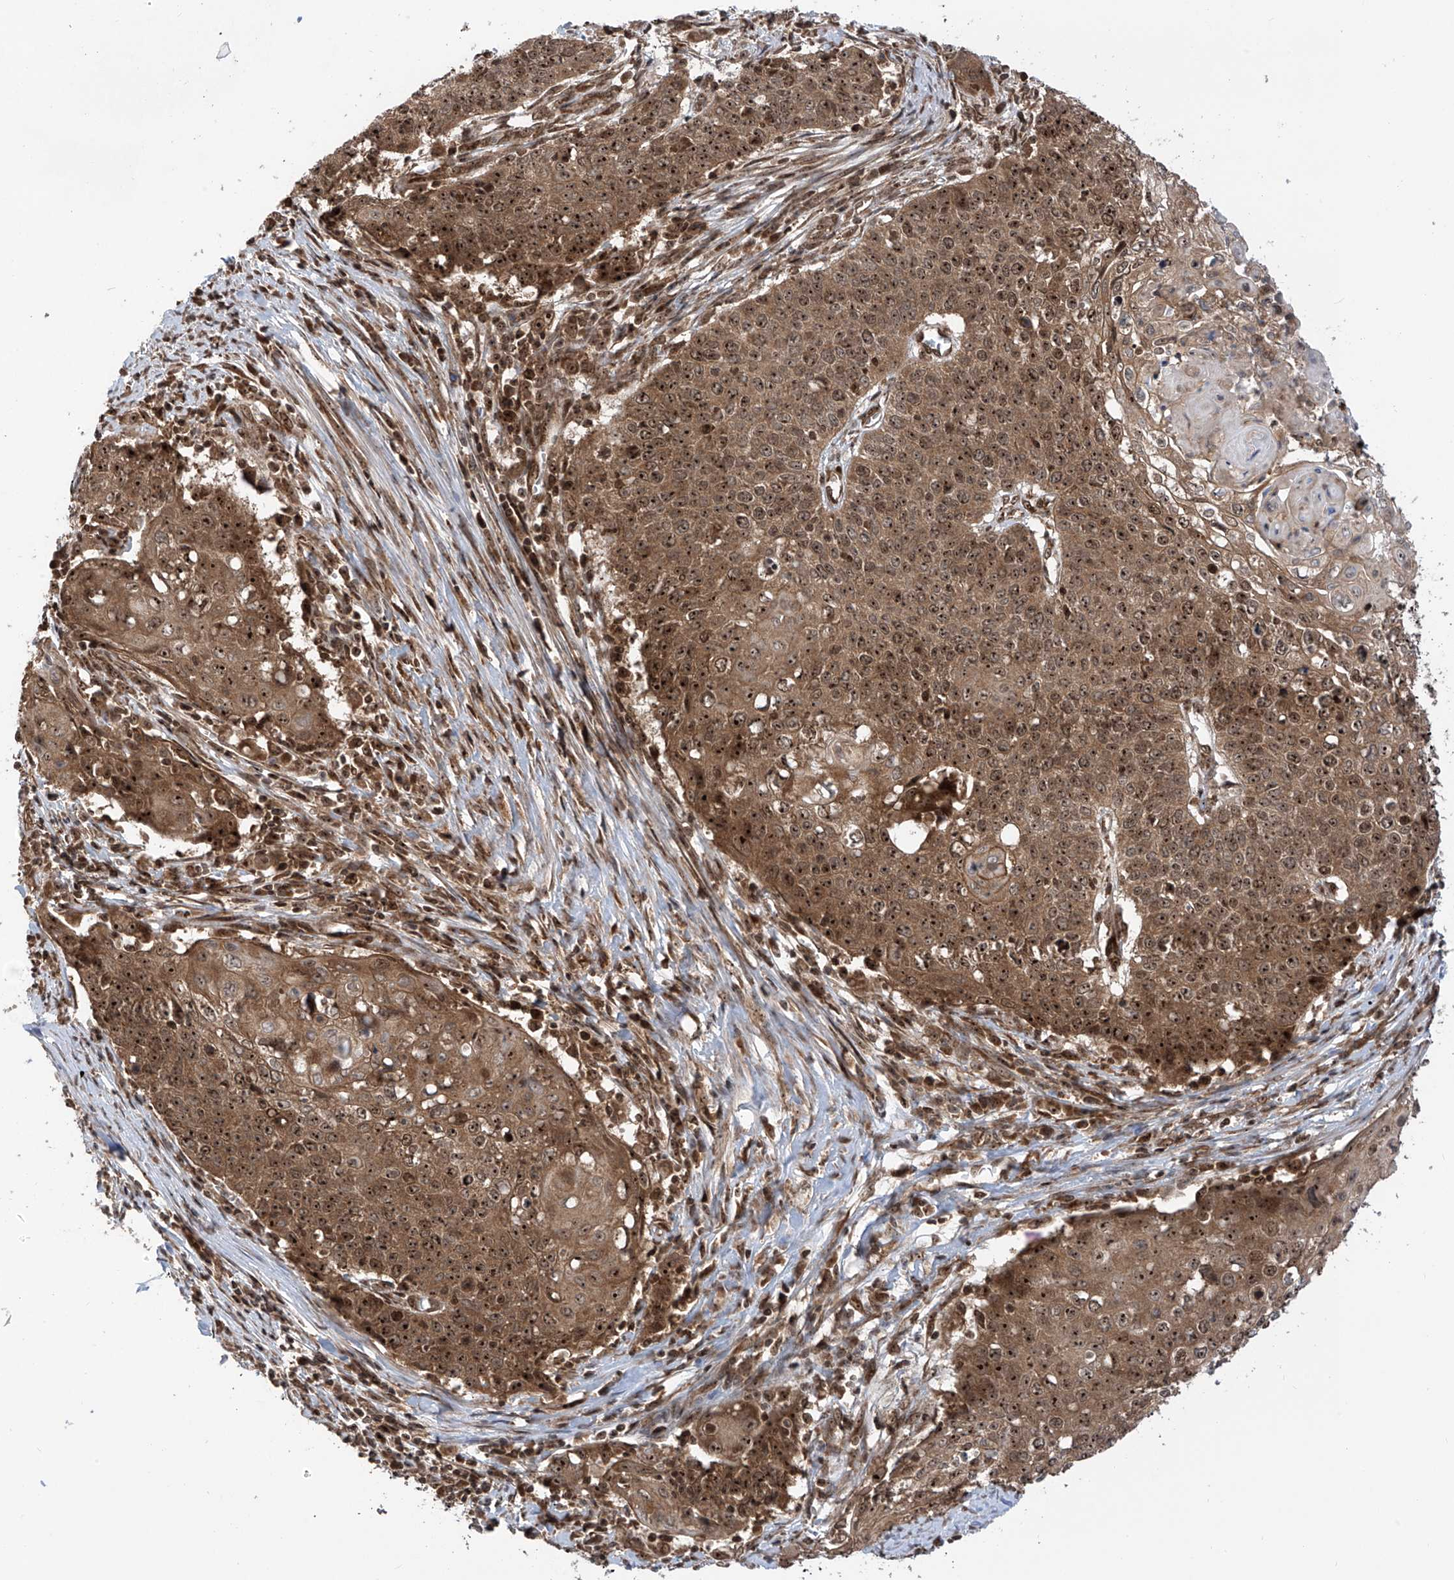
{"staining": {"intensity": "moderate", "quantity": ">75%", "location": "cytoplasmic/membranous,nuclear"}, "tissue": "cervical cancer", "cell_type": "Tumor cells", "image_type": "cancer", "snomed": [{"axis": "morphology", "description": "Squamous cell carcinoma, NOS"}, {"axis": "topography", "description": "Cervix"}], "caption": "Immunohistochemical staining of human squamous cell carcinoma (cervical) displays medium levels of moderate cytoplasmic/membranous and nuclear positivity in approximately >75% of tumor cells.", "gene": "C1orf131", "patient": {"sex": "female", "age": 39}}